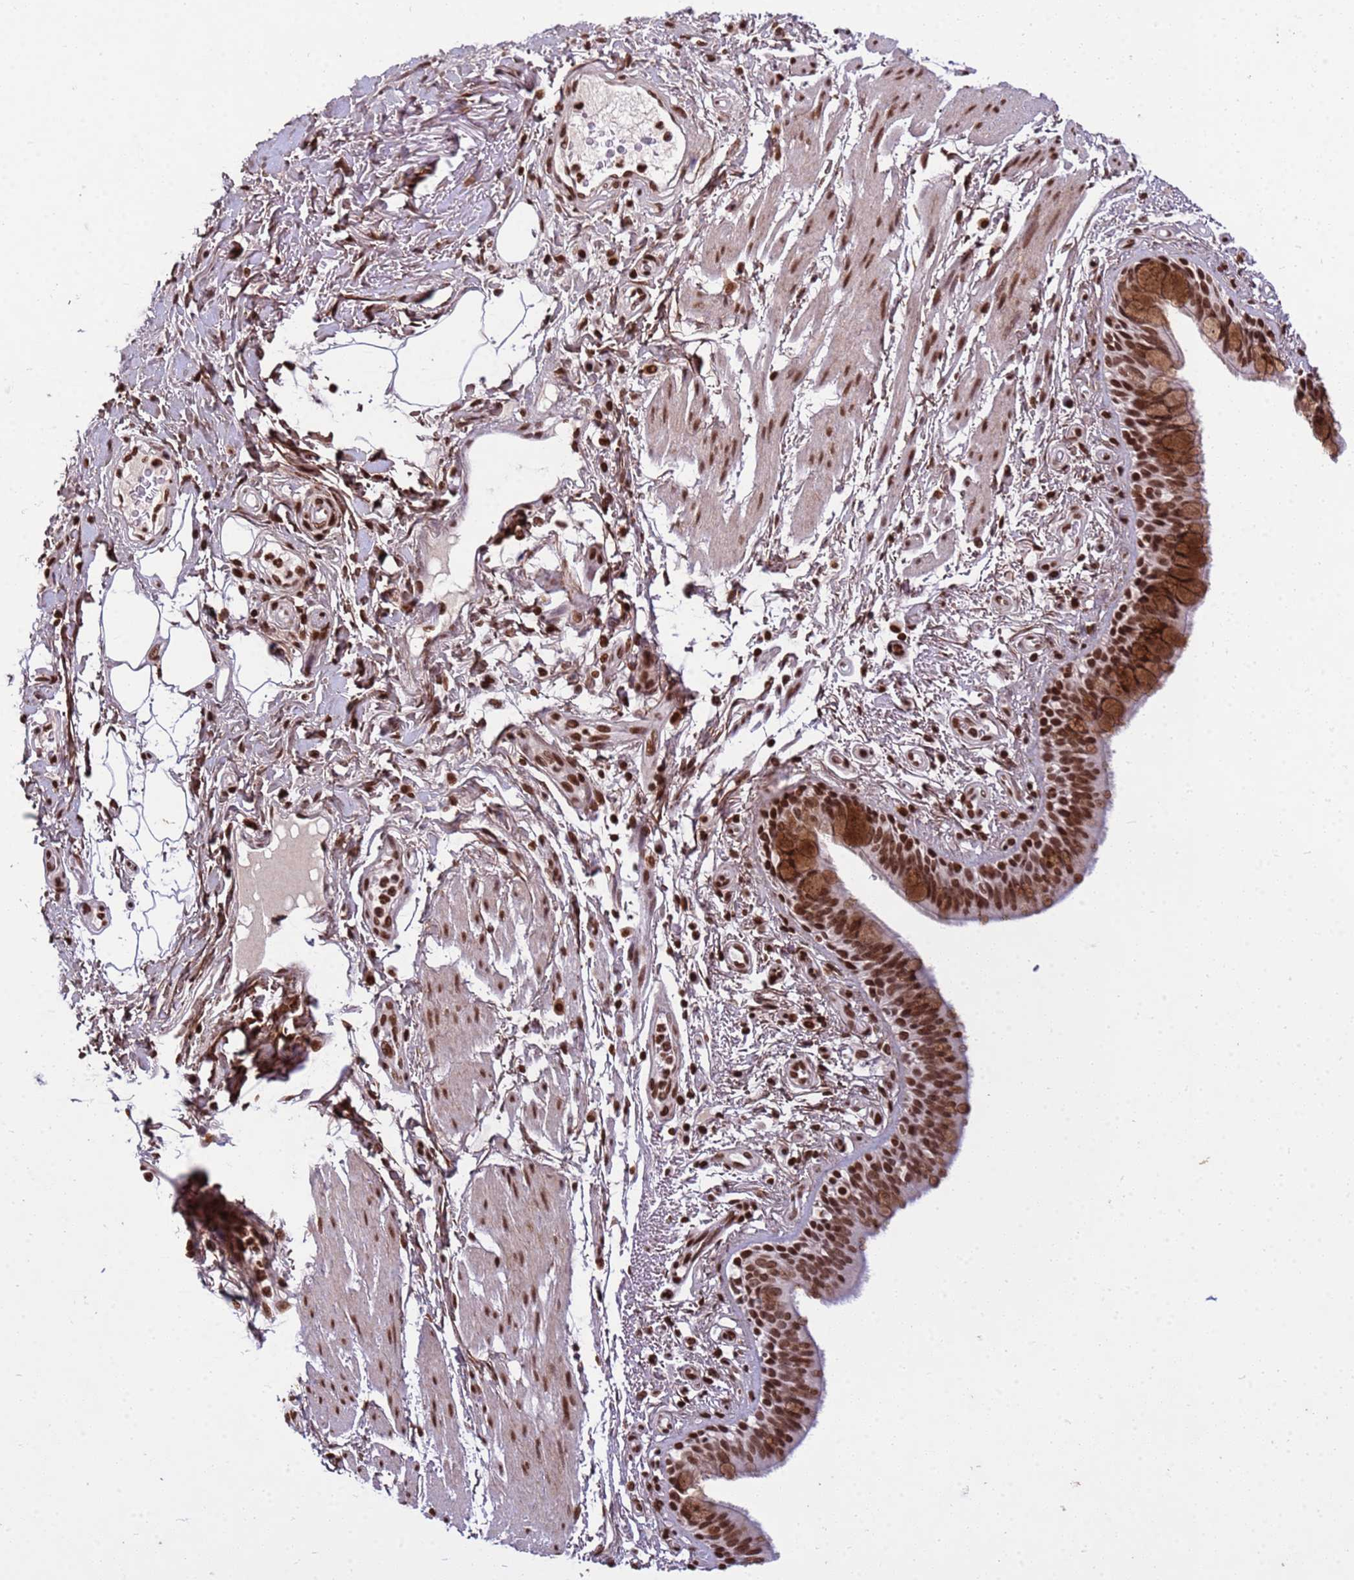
{"staining": {"intensity": "strong", "quantity": ">75%", "location": "nuclear"}, "tissue": "bronchus", "cell_type": "Respiratory epithelial cells", "image_type": "normal", "snomed": [{"axis": "morphology", "description": "Normal tissue, NOS"}, {"axis": "morphology", "description": "Neoplasm, uncertain whether benign or malignant"}, {"axis": "topography", "description": "Bronchus"}, {"axis": "topography", "description": "Lung"}], "caption": "Protein expression analysis of unremarkable human bronchus reveals strong nuclear staining in approximately >75% of respiratory epithelial cells. (Brightfield microscopy of DAB IHC at high magnification).", "gene": "H3", "patient": {"sex": "male", "age": 55}}